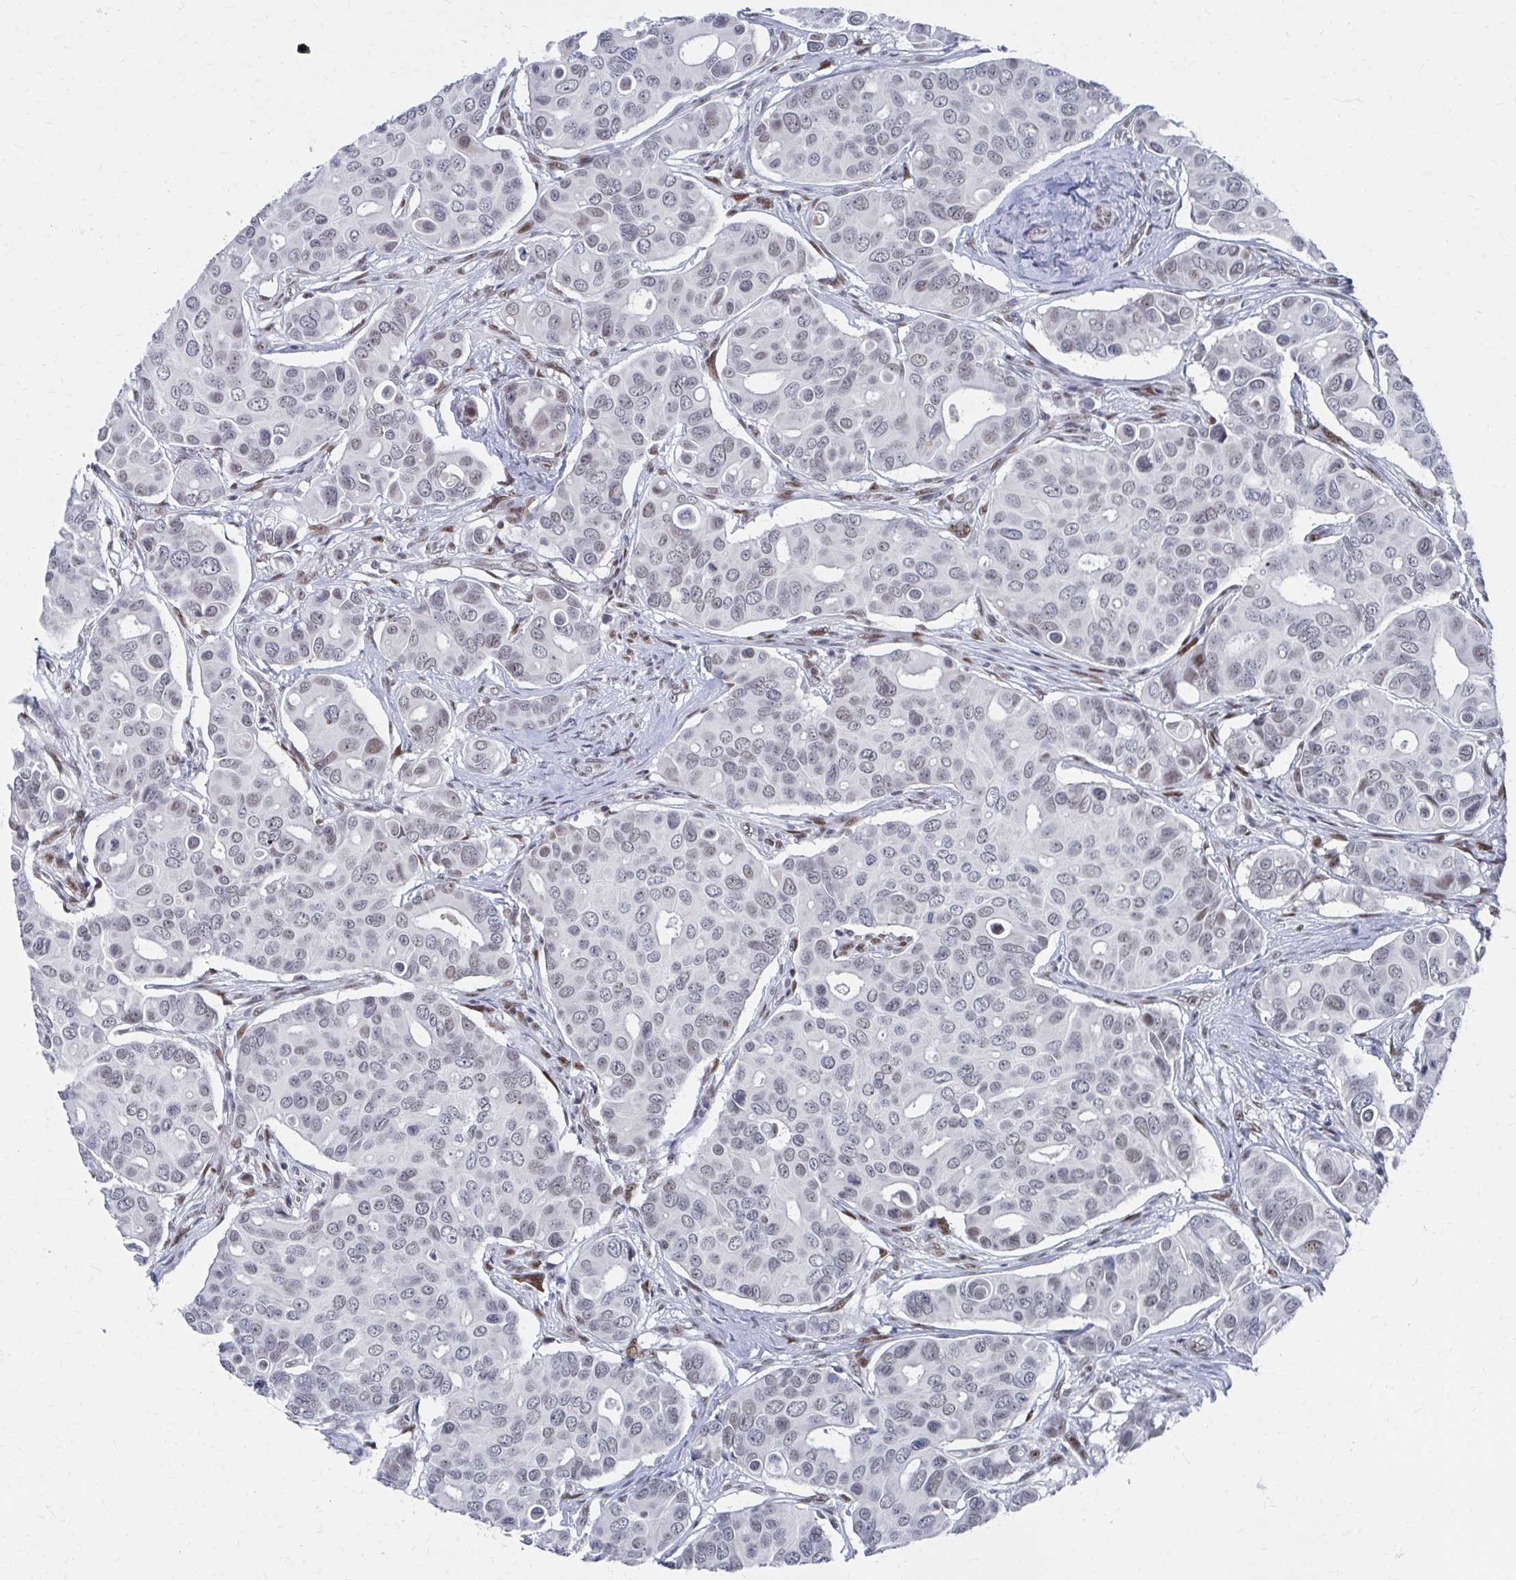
{"staining": {"intensity": "weak", "quantity": ">75%", "location": "nuclear"}, "tissue": "breast cancer", "cell_type": "Tumor cells", "image_type": "cancer", "snomed": [{"axis": "morphology", "description": "Normal tissue, NOS"}, {"axis": "morphology", "description": "Duct carcinoma"}, {"axis": "topography", "description": "Skin"}, {"axis": "topography", "description": "Breast"}], "caption": "The photomicrograph reveals immunohistochemical staining of invasive ductal carcinoma (breast). There is weak nuclear positivity is present in approximately >75% of tumor cells.", "gene": "CDIN1", "patient": {"sex": "female", "age": 54}}